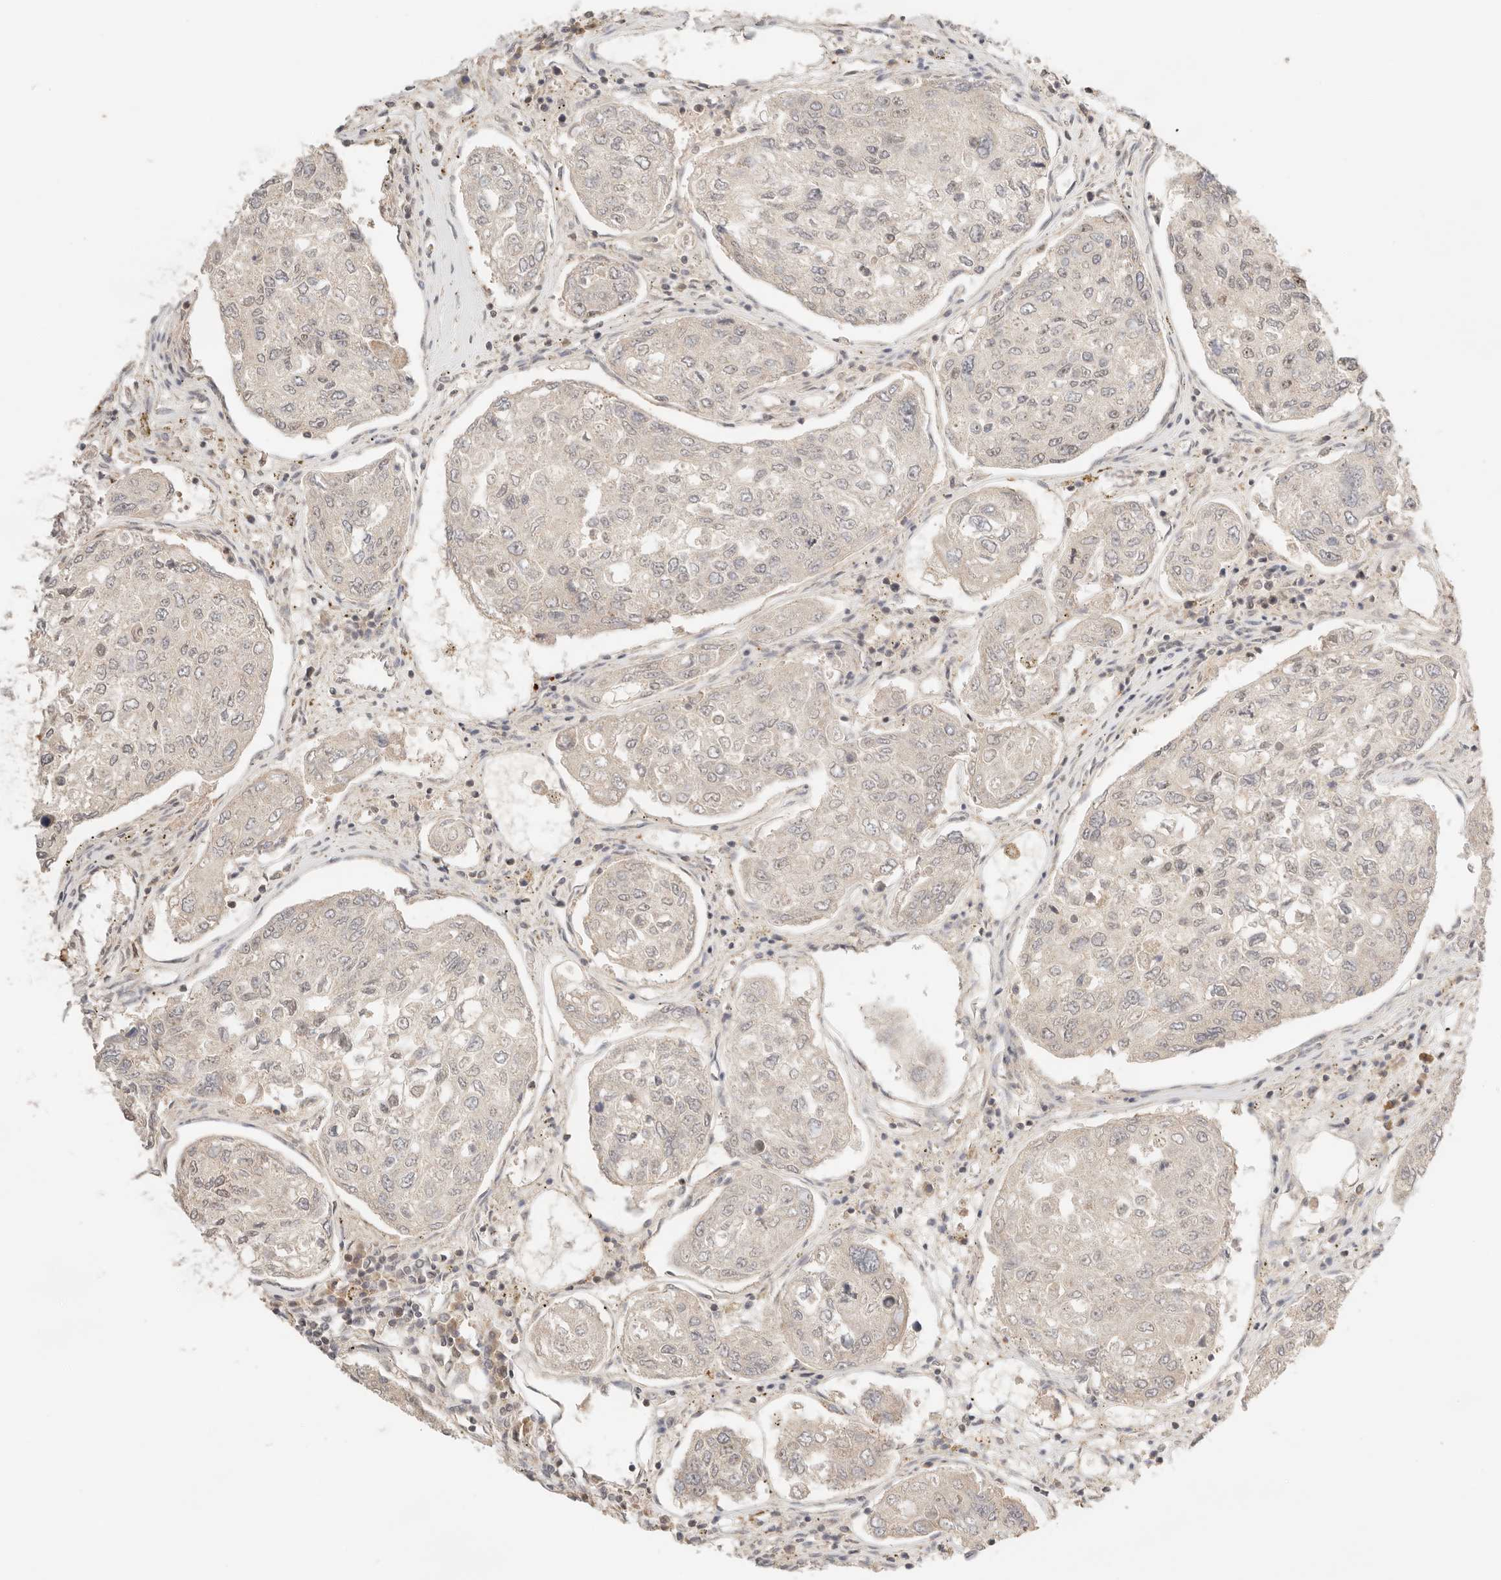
{"staining": {"intensity": "moderate", "quantity": "<25%", "location": "nuclear"}, "tissue": "urothelial cancer", "cell_type": "Tumor cells", "image_type": "cancer", "snomed": [{"axis": "morphology", "description": "Urothelial carcinoma, High grade"}, {"axis": "topography", "description": "Lymph node"}, {"axis": "topography", "description": "Urinary bladder"}], "caption": "DAB immunohistochemical staining of human urothelial carcinoma (high-grade) demonstrates moderate nuclear protein expression in approximately <25% of tumor cells.", "gene": "GTF2E2", "patient": {"sex": "male", "age": 51}}